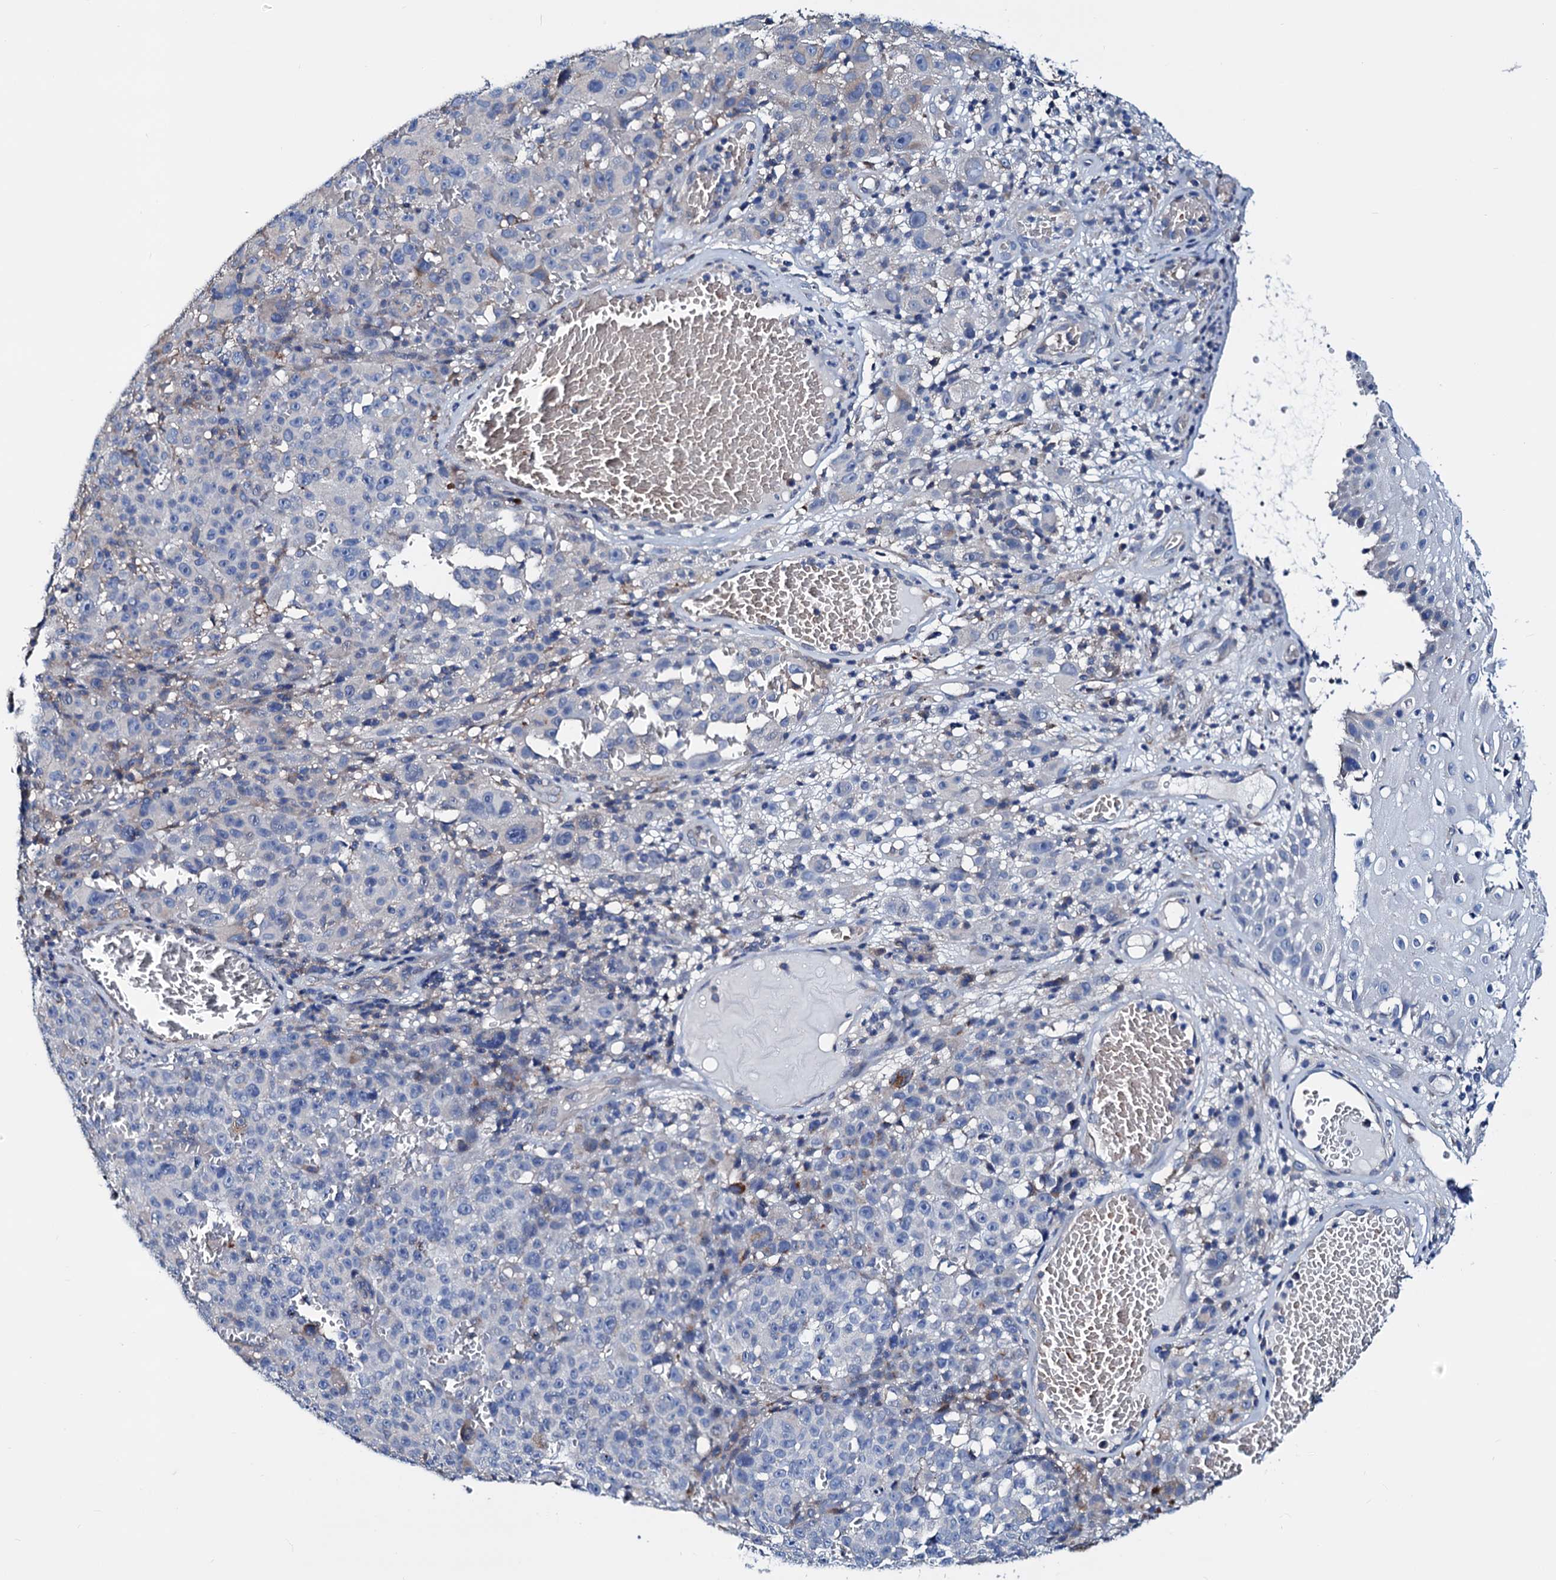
{"staining": {"intensity": "negative", "quantity": "none", "location": "none"}, "tissue": "melanoma", "cell_type": "Tumor cells", "image_type": "cancer", "snomed": [{"axis": "morphology", "description": "Malignant melanoma, NOS"}, {"axis": "topography", "description": "Skin"}], "caption": "The photomicrograph displays no significant positivity in tumor cells of malignant melanoma.", "gene": "GCOM1", "patient": {"sex": "female", "age": 82}}